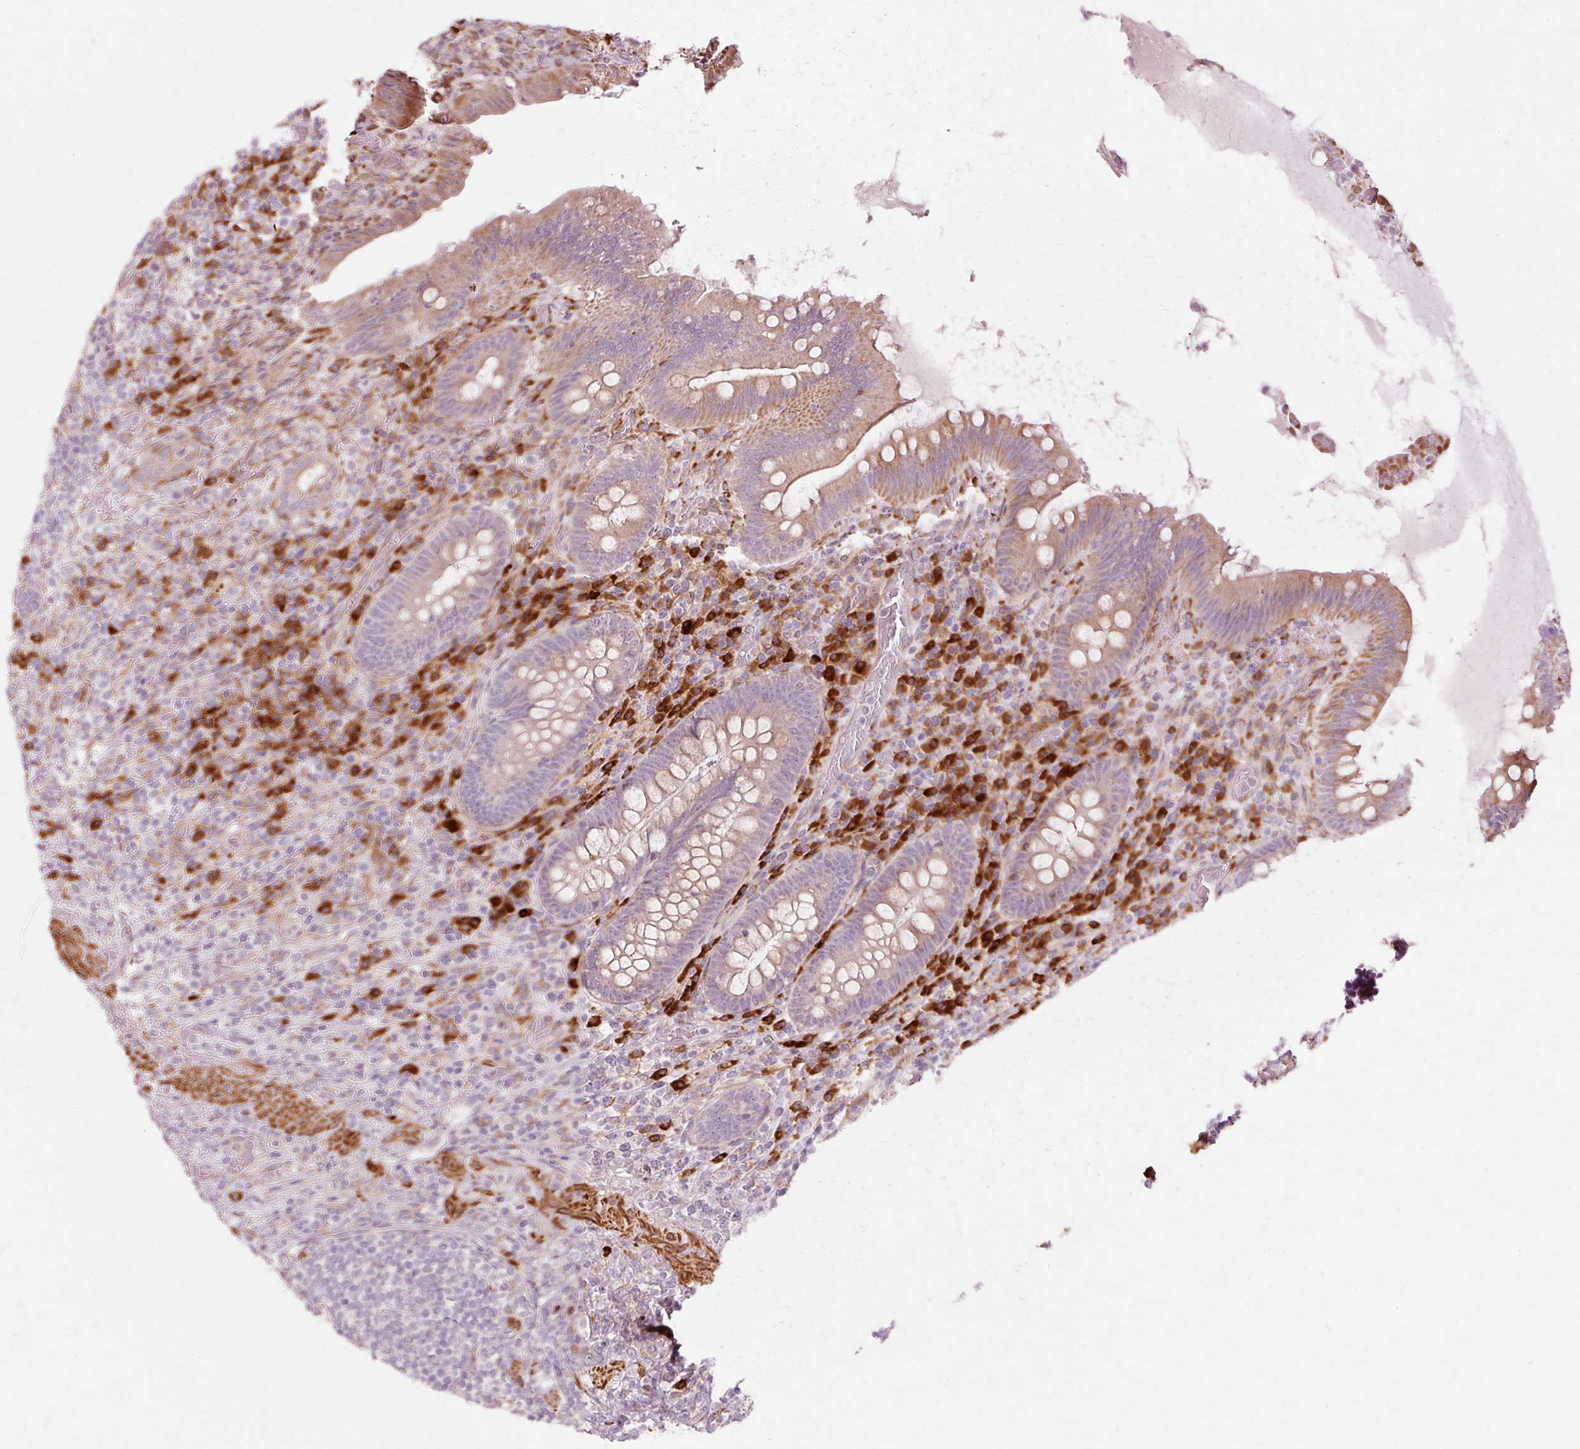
{"staining": {"intensity": "moderate", "quantity": "25%-75%", "location": "cytoplasmic/membranous"}, "tissue": "appendix", "cell_type": "Glandular cells", "image_type": "normal", "snomed": [{"axis": "morphology", "description": "Normal tissue, NOS"}, {"axis": "topography", "description": "Appendix"}], "caption": "Immunohistochemistry (IHC) of benign appendix displays medium levels of moderate cytoplasmic/membranous expression in about 25%-75% of glandular cells.", "gene": "RANBP2", "patient": {"sex": "female", "age": 43}}